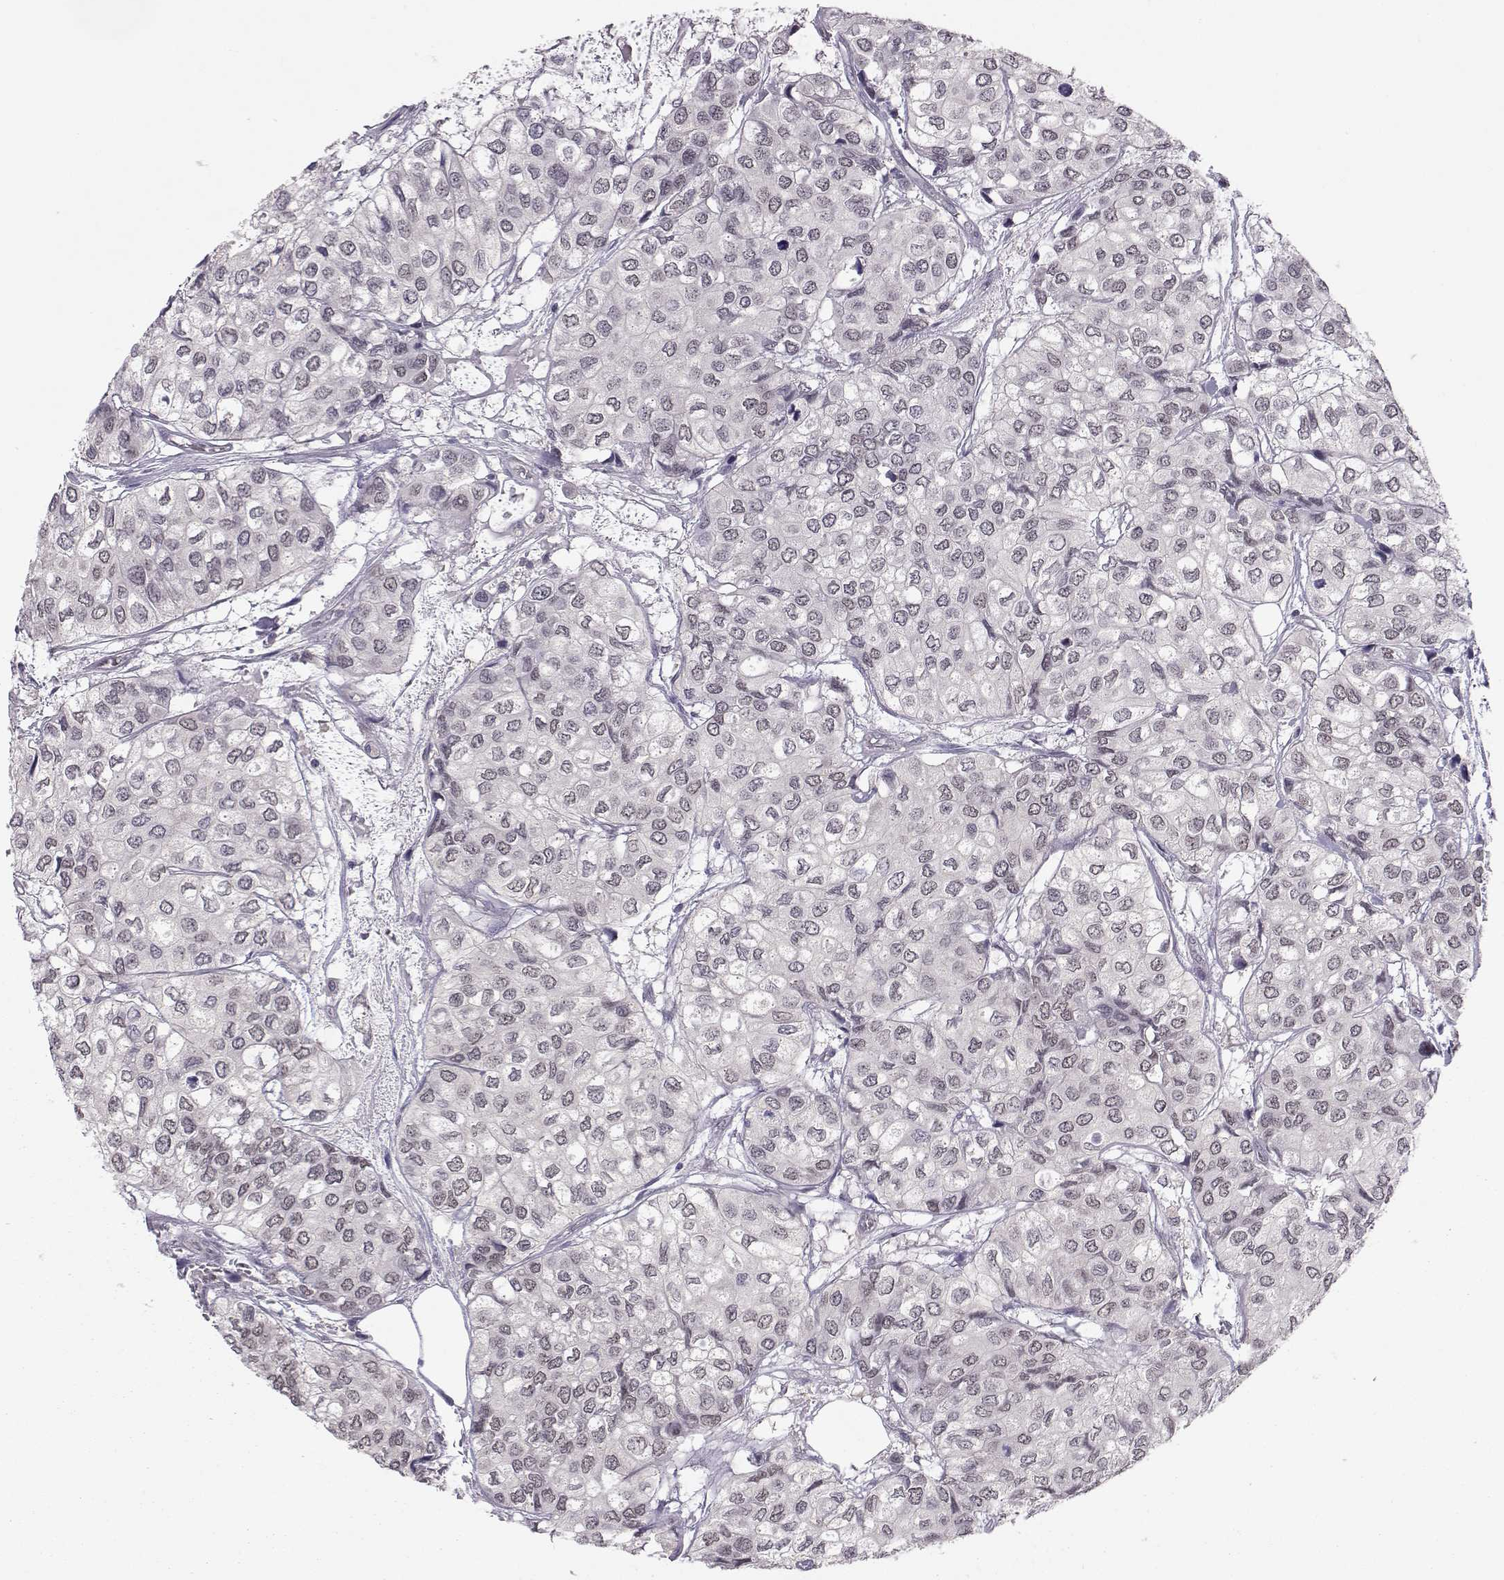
{"staining": {"intensity": "negative", "quantity": "none", "location": "none"}, "tissue": "urothelial cancer", "cell_type": "Tumor cells", "image_type": "cancer", "snomed": [{"axis": "morphology", "description": "Urothelial carcinoma, High grade"}, {"axis": "topography", "description": "Urinary bladder"}], "caption": "A high-resolution histopathology image shows immunohistochemistry staining of urothelial cancer, which shows no significant staining in tumor cells. (DAB (3,3'-diaminobenzidine) IHC, high magnification).", "gene": "KIF13B", "patient": {"sex": "male", "age": 73}}